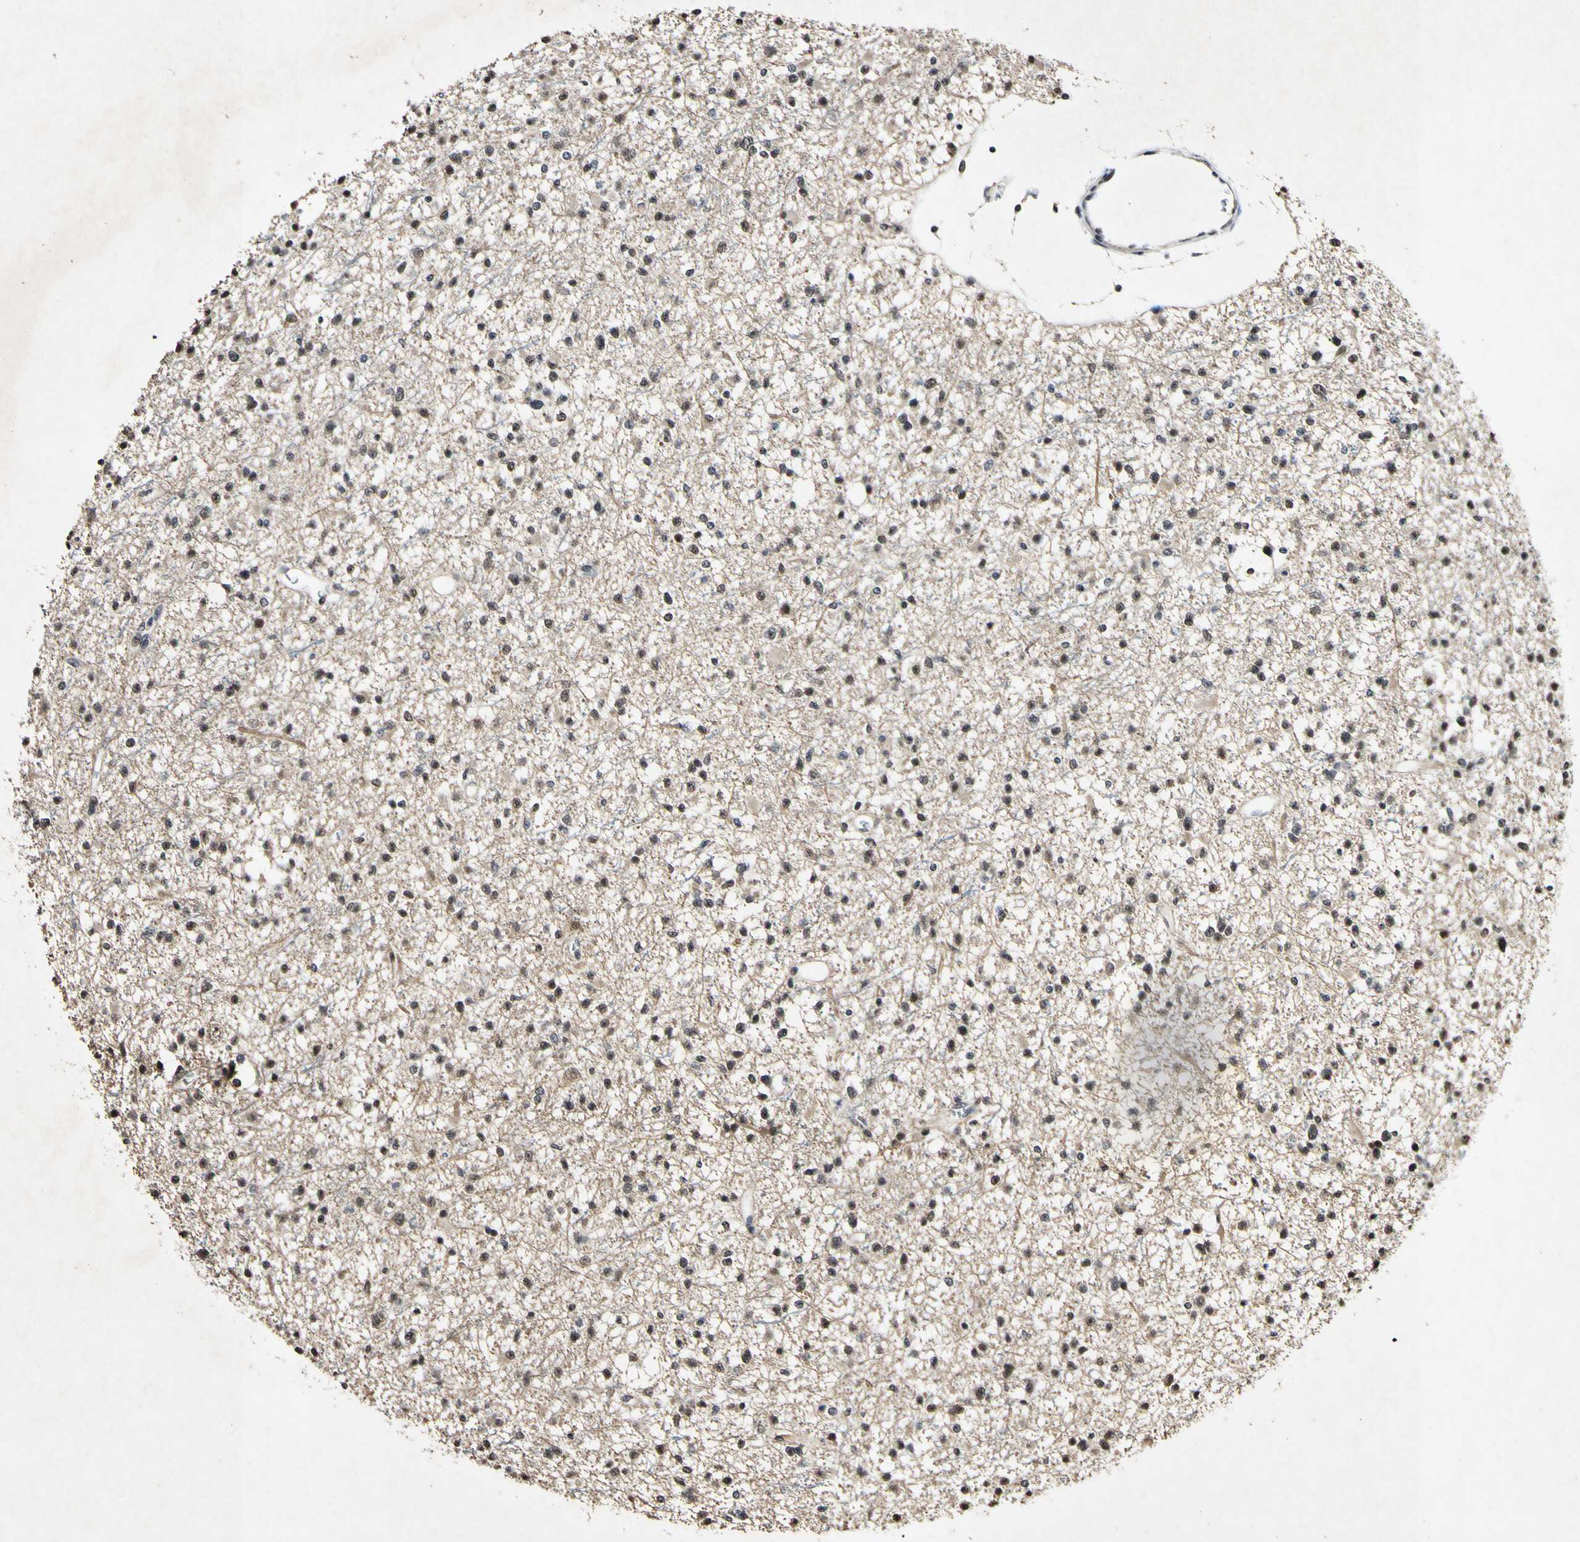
{"staining": {"intensity": "moderate", "quantity": ">75%", "location": "nuclear"}, "tissue": "glioma", "cell_type": "Tumor cells", "image_type": "cancer", "snomed": [{"axis": "morphology", "description": "Glioma, malignant, Low grade"}, {"axis": "topography", "description": "Brain"}], "caption": "The immunohistochemical stain shows moderate nuclear positivity in tumor cells of glioma tissue. The protein is stained brown, and the nuclei are stained in blue (DAB (3,3'-diaminobenzidine) IHC with brightfield microscopy, high magnification).", "gene": "POLR2F", "patient": {"sex": "female", "age": 22}}